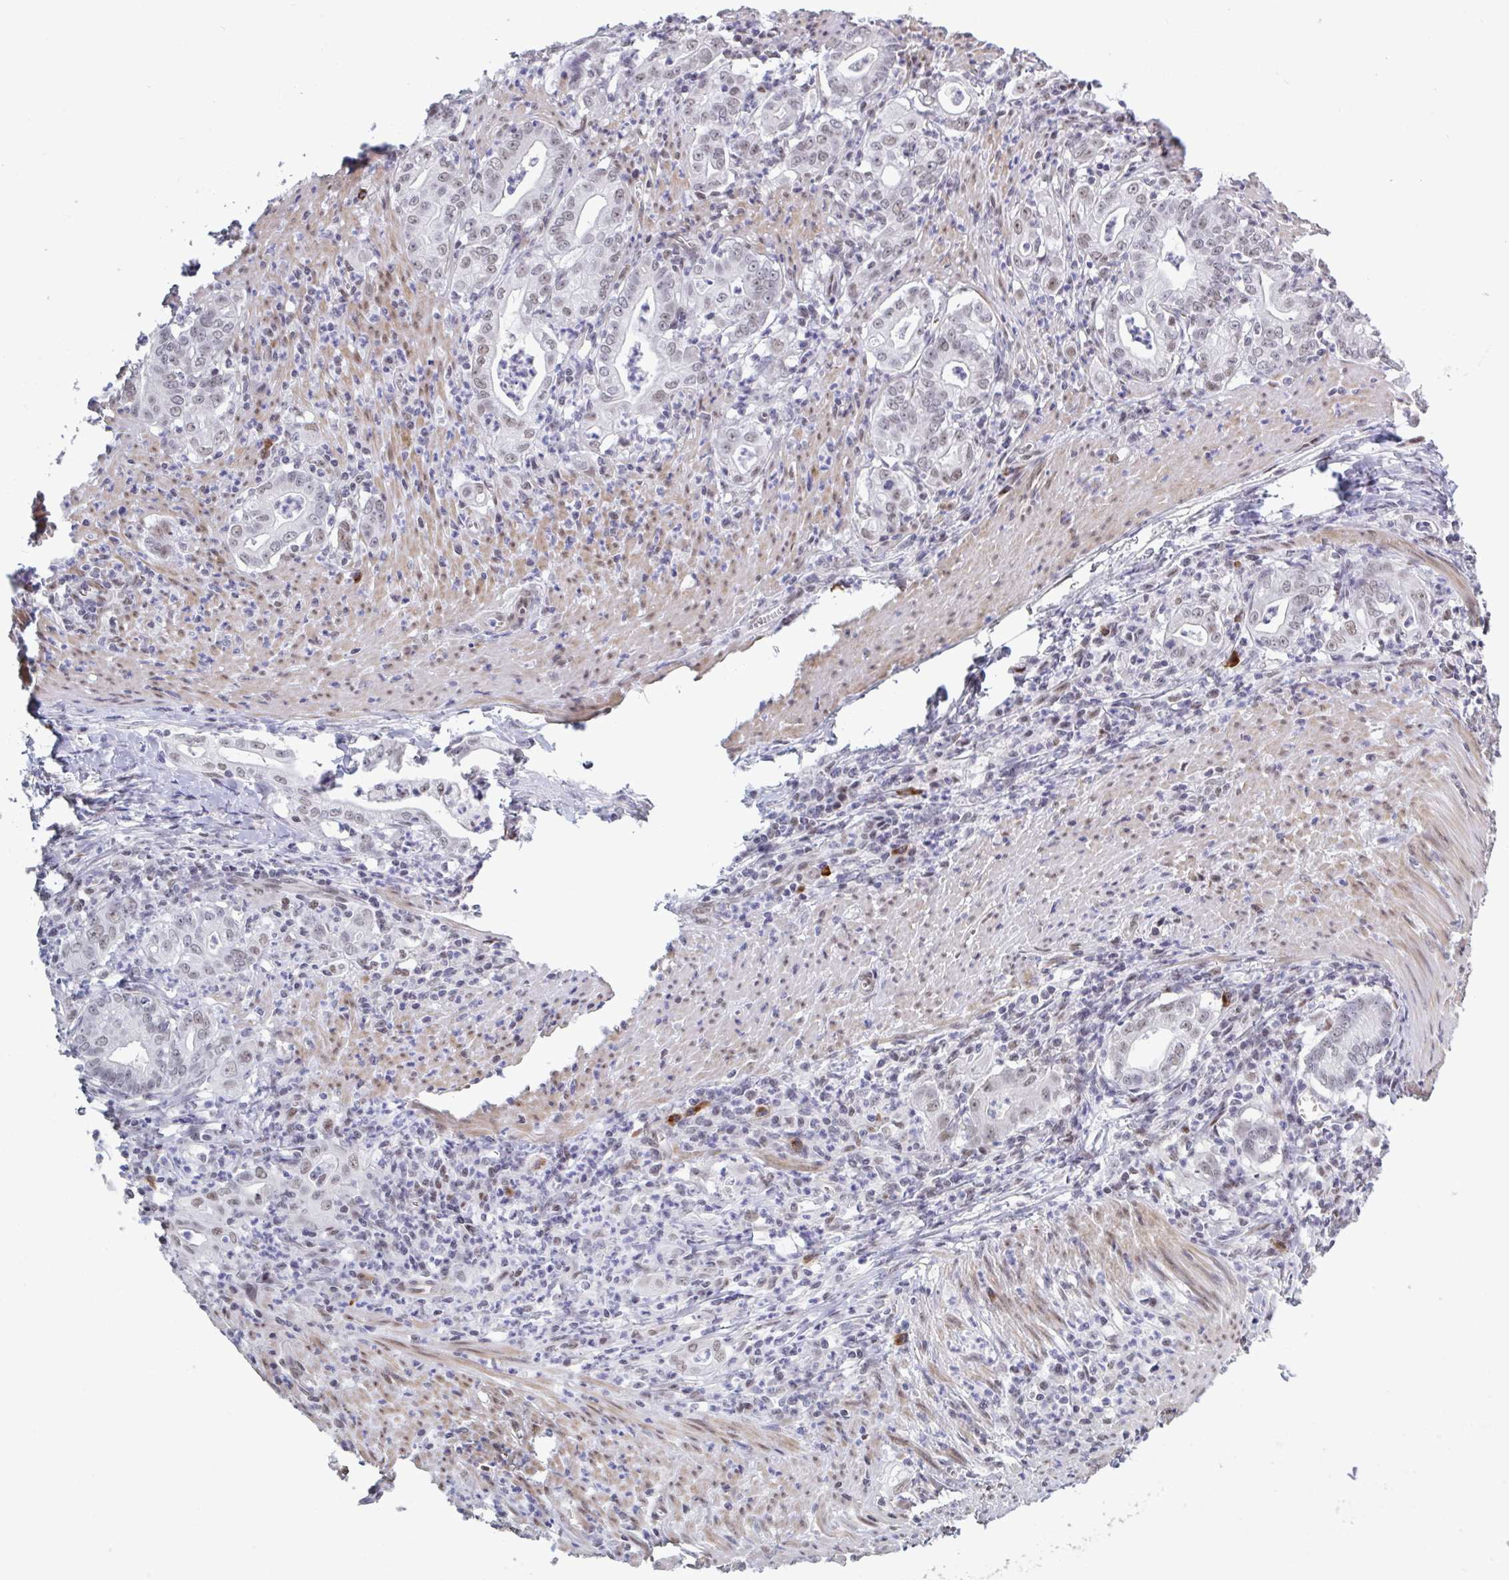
{"staining": {"intensity": "weak", "quantity": ">75%", "location": "nuclear"}, "tissue": "stomach cancer", "cell_type": "Tumor cells", "image_type": "cancer", "snomed": [{"axis": "morphology", "description": "Adenocarcinoma, NOS"}, {"axis": "topography", "description": "Stomach, upper"}], "caption": "Human adenocarcinoma (stomach) stained for a protein (brown) shows weak nuclear positive staining in approximately >75% of tumor cells.", "gene": "BCL7B", "patient": {"sex": "female", "age": 79}}